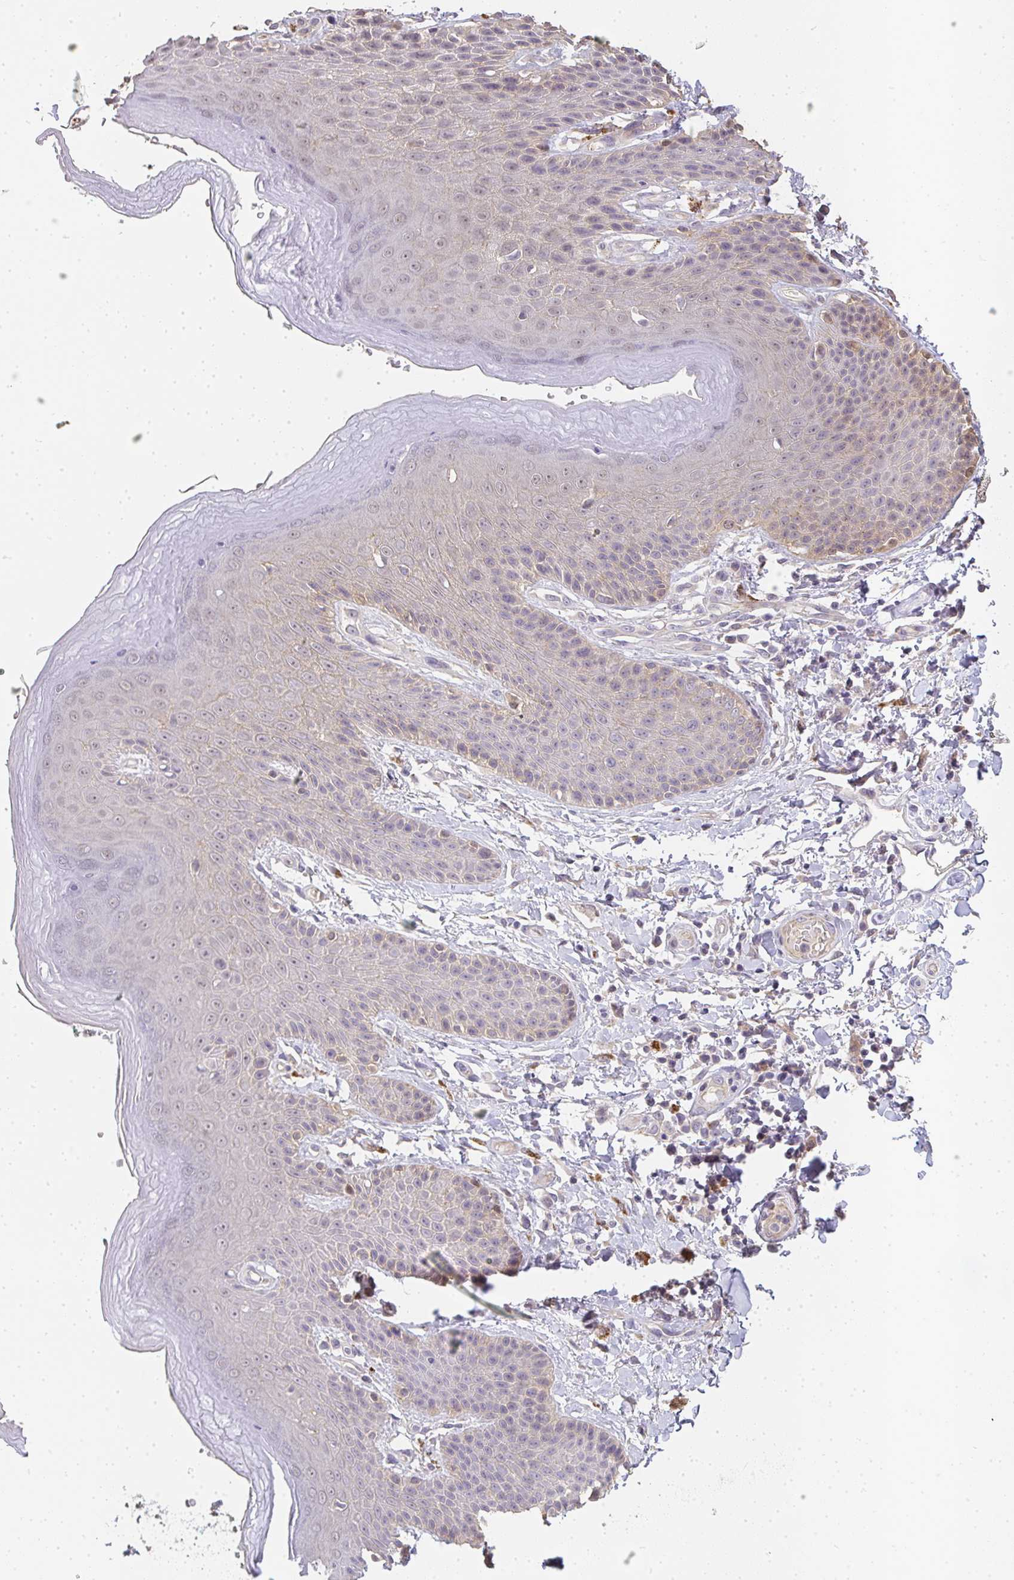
{"staining": {"intensity": "weak", "quantity": "<25%", "location": "cytoplasmic/membranous"}, "tissue": "skin", "cell_type": "Epidermal cells", "image_type": "normal", "snomed": [{"axis": "morphology", "description": "Normal tissue, NOS"}, {"axis": "topography", "description": "Peripheral nerve tissue"}], "caption": "Histopathology image shows no protein positivity in epidermal cells of normal skin. The staining was performed using DAB to visualize the protein expression in brown, while the nuclei were stained in blue with hematoxylin (Magnification: 20x).", "gene": "SLC35B3", "patient": {"sex": "male", "age": 51}}